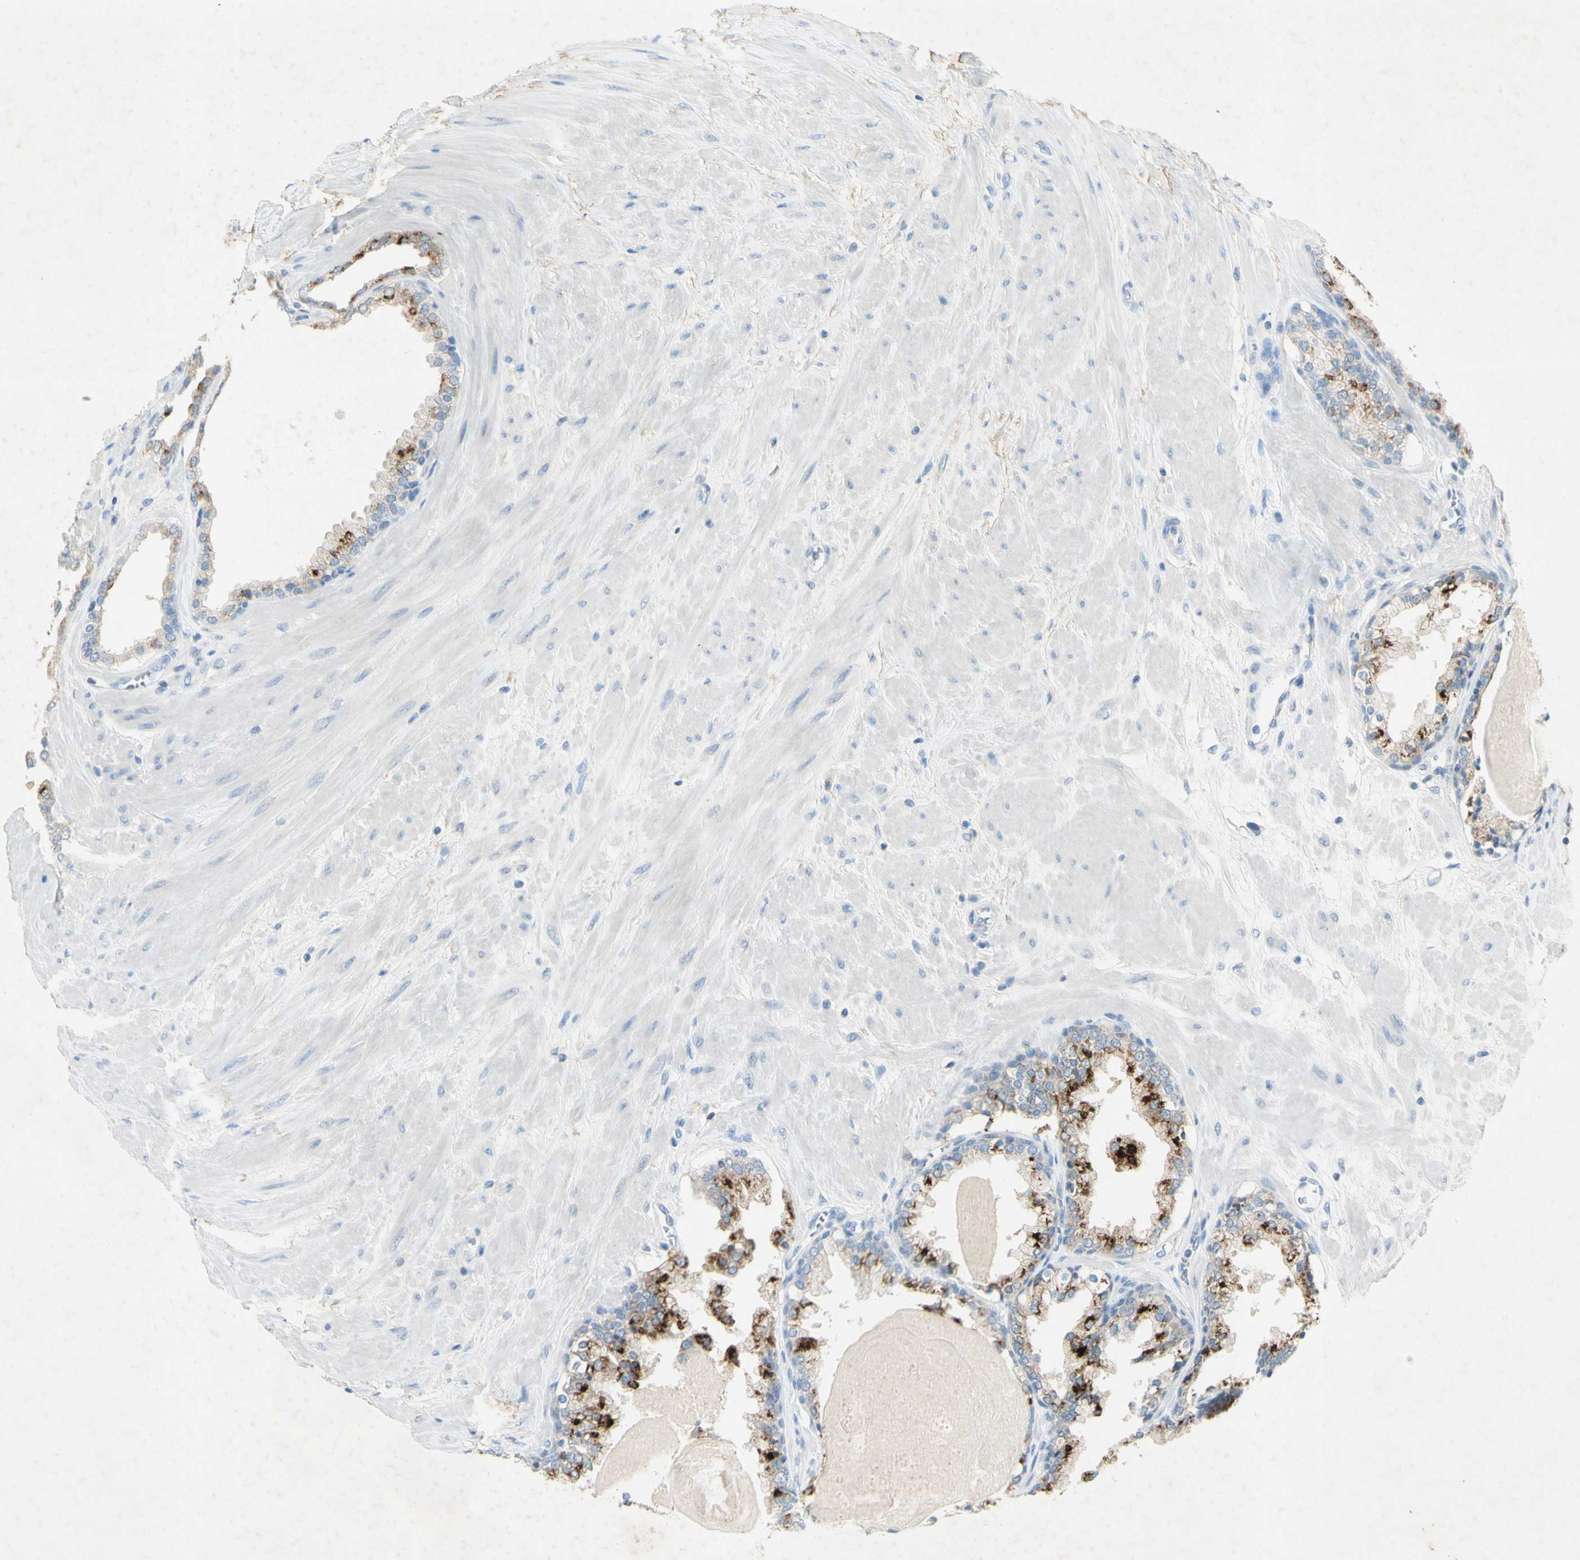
{"staining": {"intensity": "strong", "quantity": "<25%", "location": "cytoplasmic/membranous"}, "tissue": "prostate", "cell_type": "Glandular cells", "image_type": "normal", "snomed": [{"axis": "morphology", "description": "Normal tissue, NOS"}, {"axis": "topography", "description": "Prostate"}], "caption": "A medium amount of strong cytoplasmic/membranous expression is appreciated in about <25% of glandular cells in normal prostate. The staining was performed using DAB (3,3'-diaminobenzidine), with brown indicating positive protein expression. Nuclei are stained blue with hematoxylin.", "gene": "GDF15", "patient": {"sex": "male", "age": 51}}